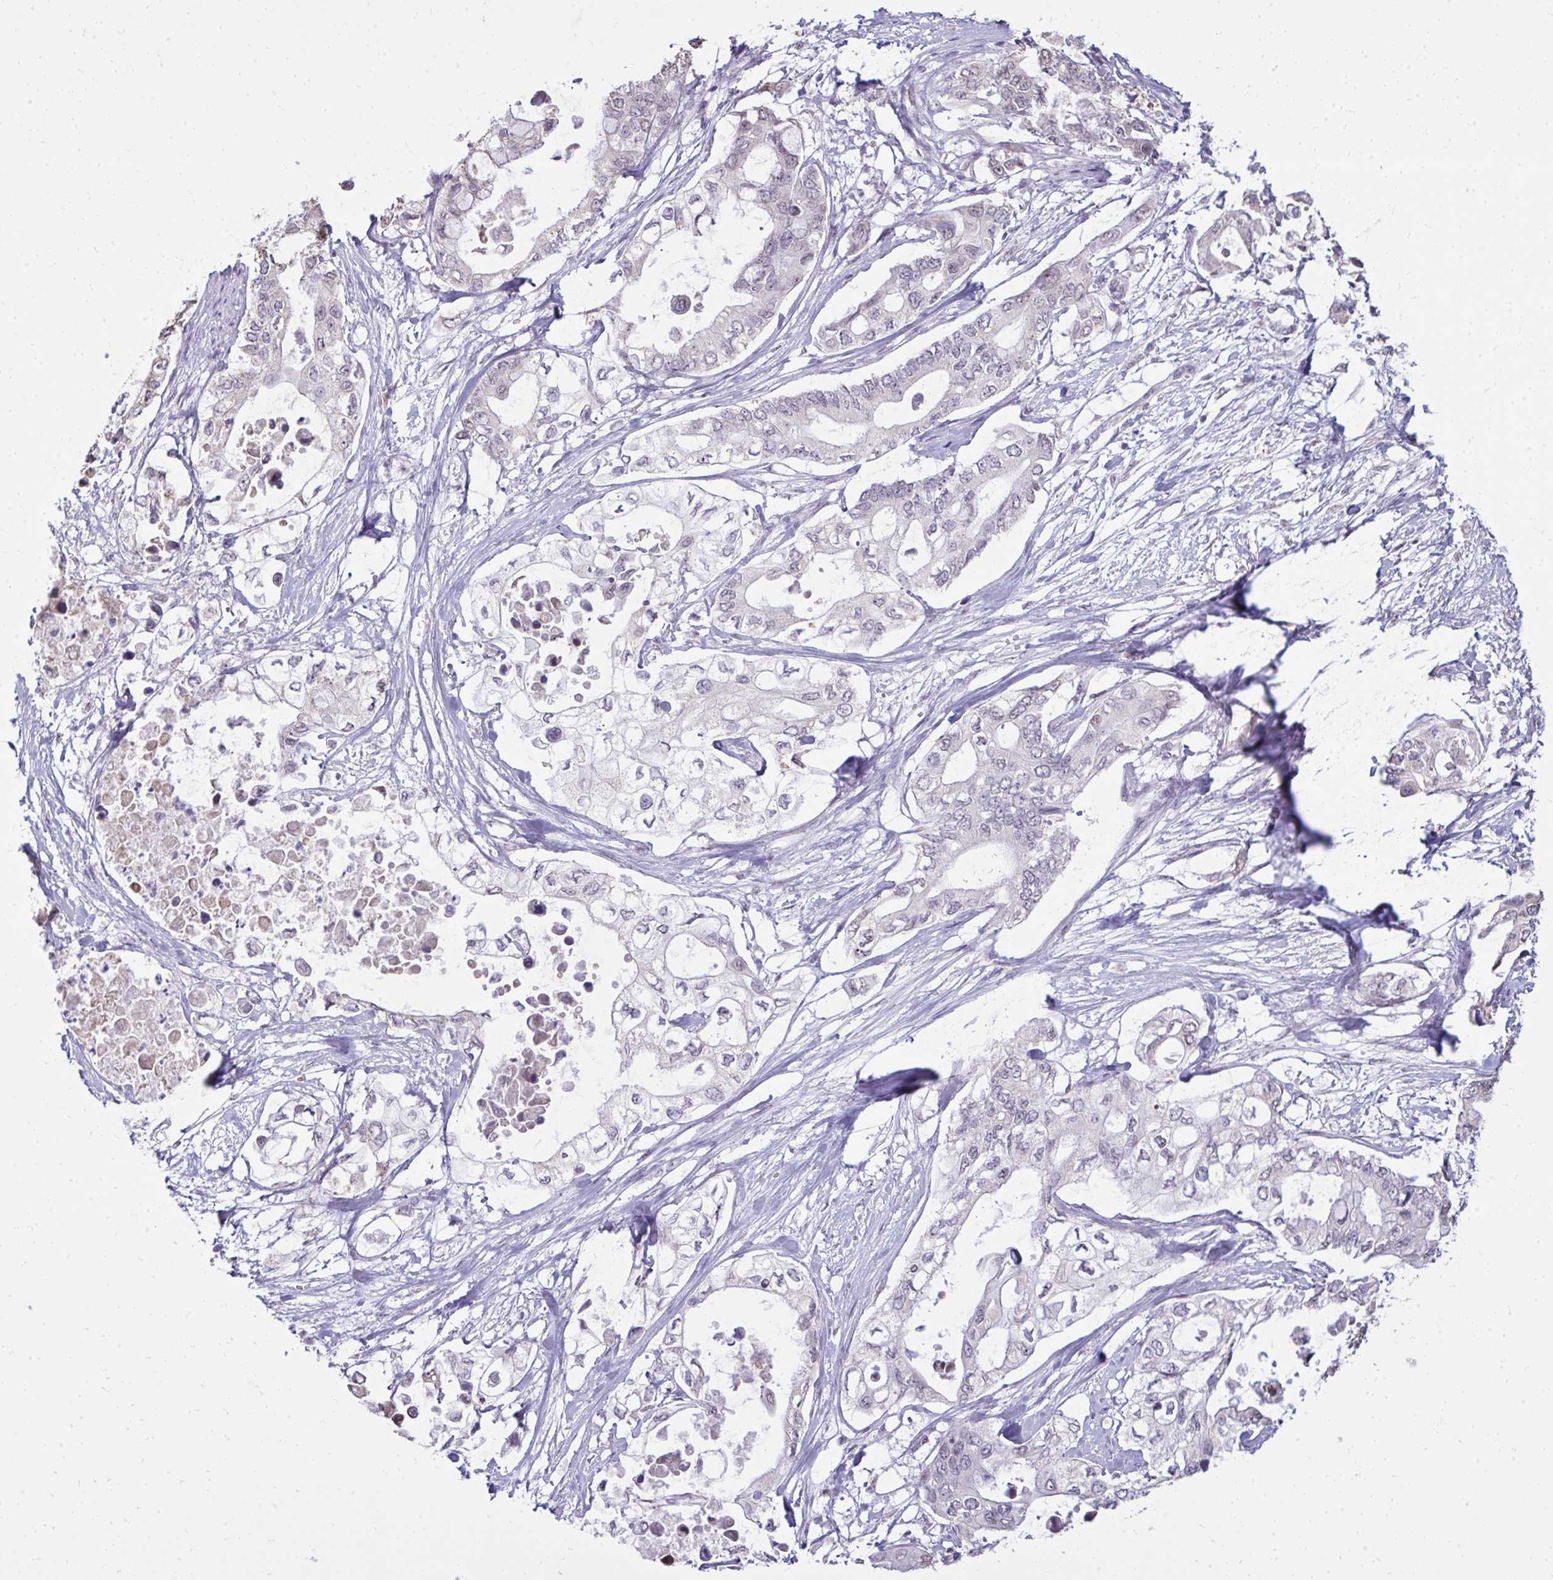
{"staining": {"intensity": "negative", "quantity": "none", "location": "none"}, "tissue": "pancreatic cancer", "cell_type": "Tumor cells", "image_type": "cancer", "snomed": [{"axis": "morphology", "description": "Adenocarcinoma, NOS"}, {"axis": "topography", "description": "Pancreas"}], "caption": "Image shows no protein positivity in tumor cells of adenocarcinoma (pancreatic) tissue.", "gene": "NPPA", "patient": {"sex": "female", "age": 63}}